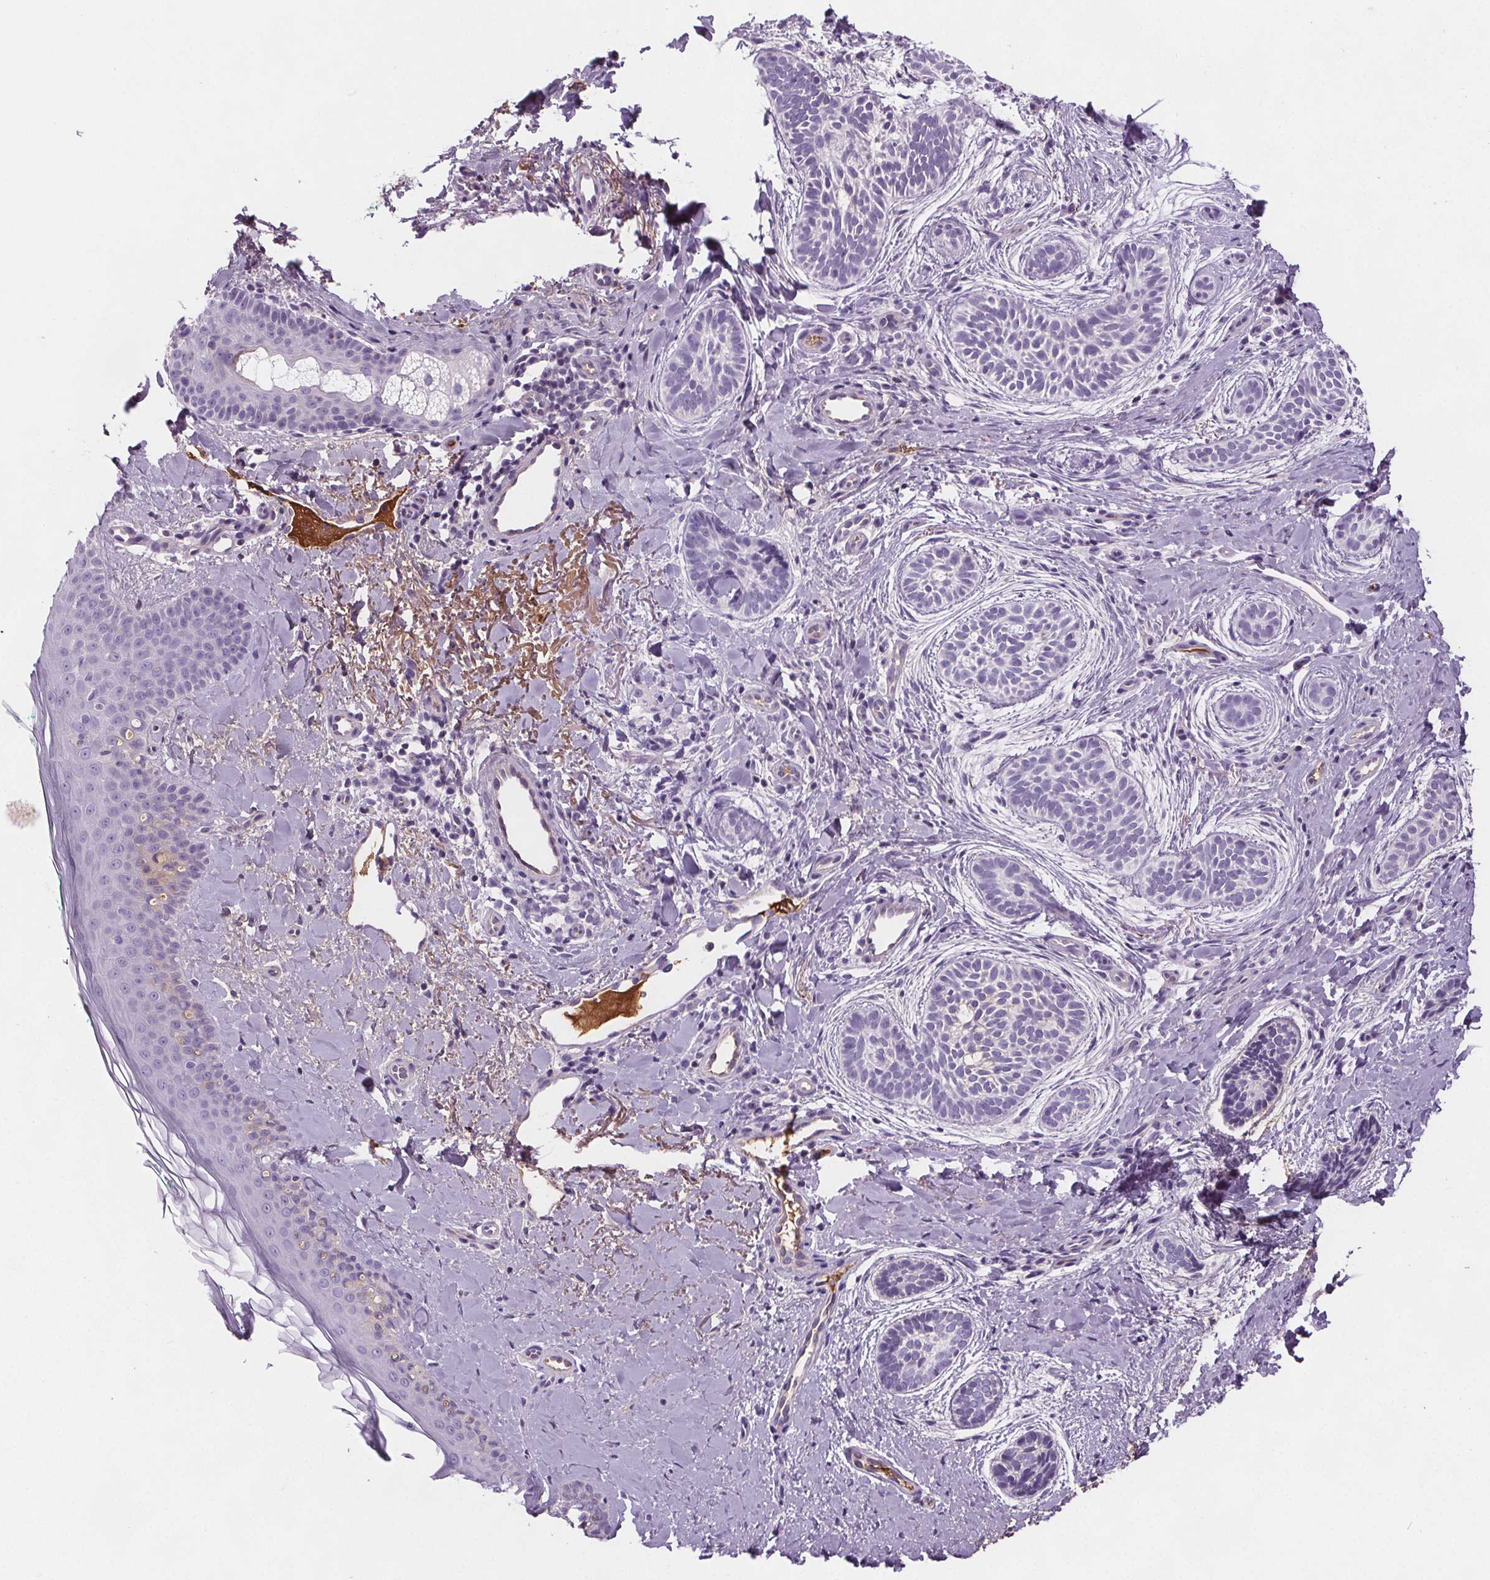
{"staining": {"intensity": "negative", "quantity": "none", "location": "none"}, "tissue": "skin cancer", "cell_type": "Tumor cells", "image_type": "cancer", "snomed": [{"axis": "morphology", "description": "Basal cell carcinoma"}, {"axis": "topography", "description": "Skin"}], "caption": "Tumor cells show no significant staining in skin cancer (basal cell carcinoma).", "gene": "CD5L", "patient": {"sex": "male", "age": 63}}